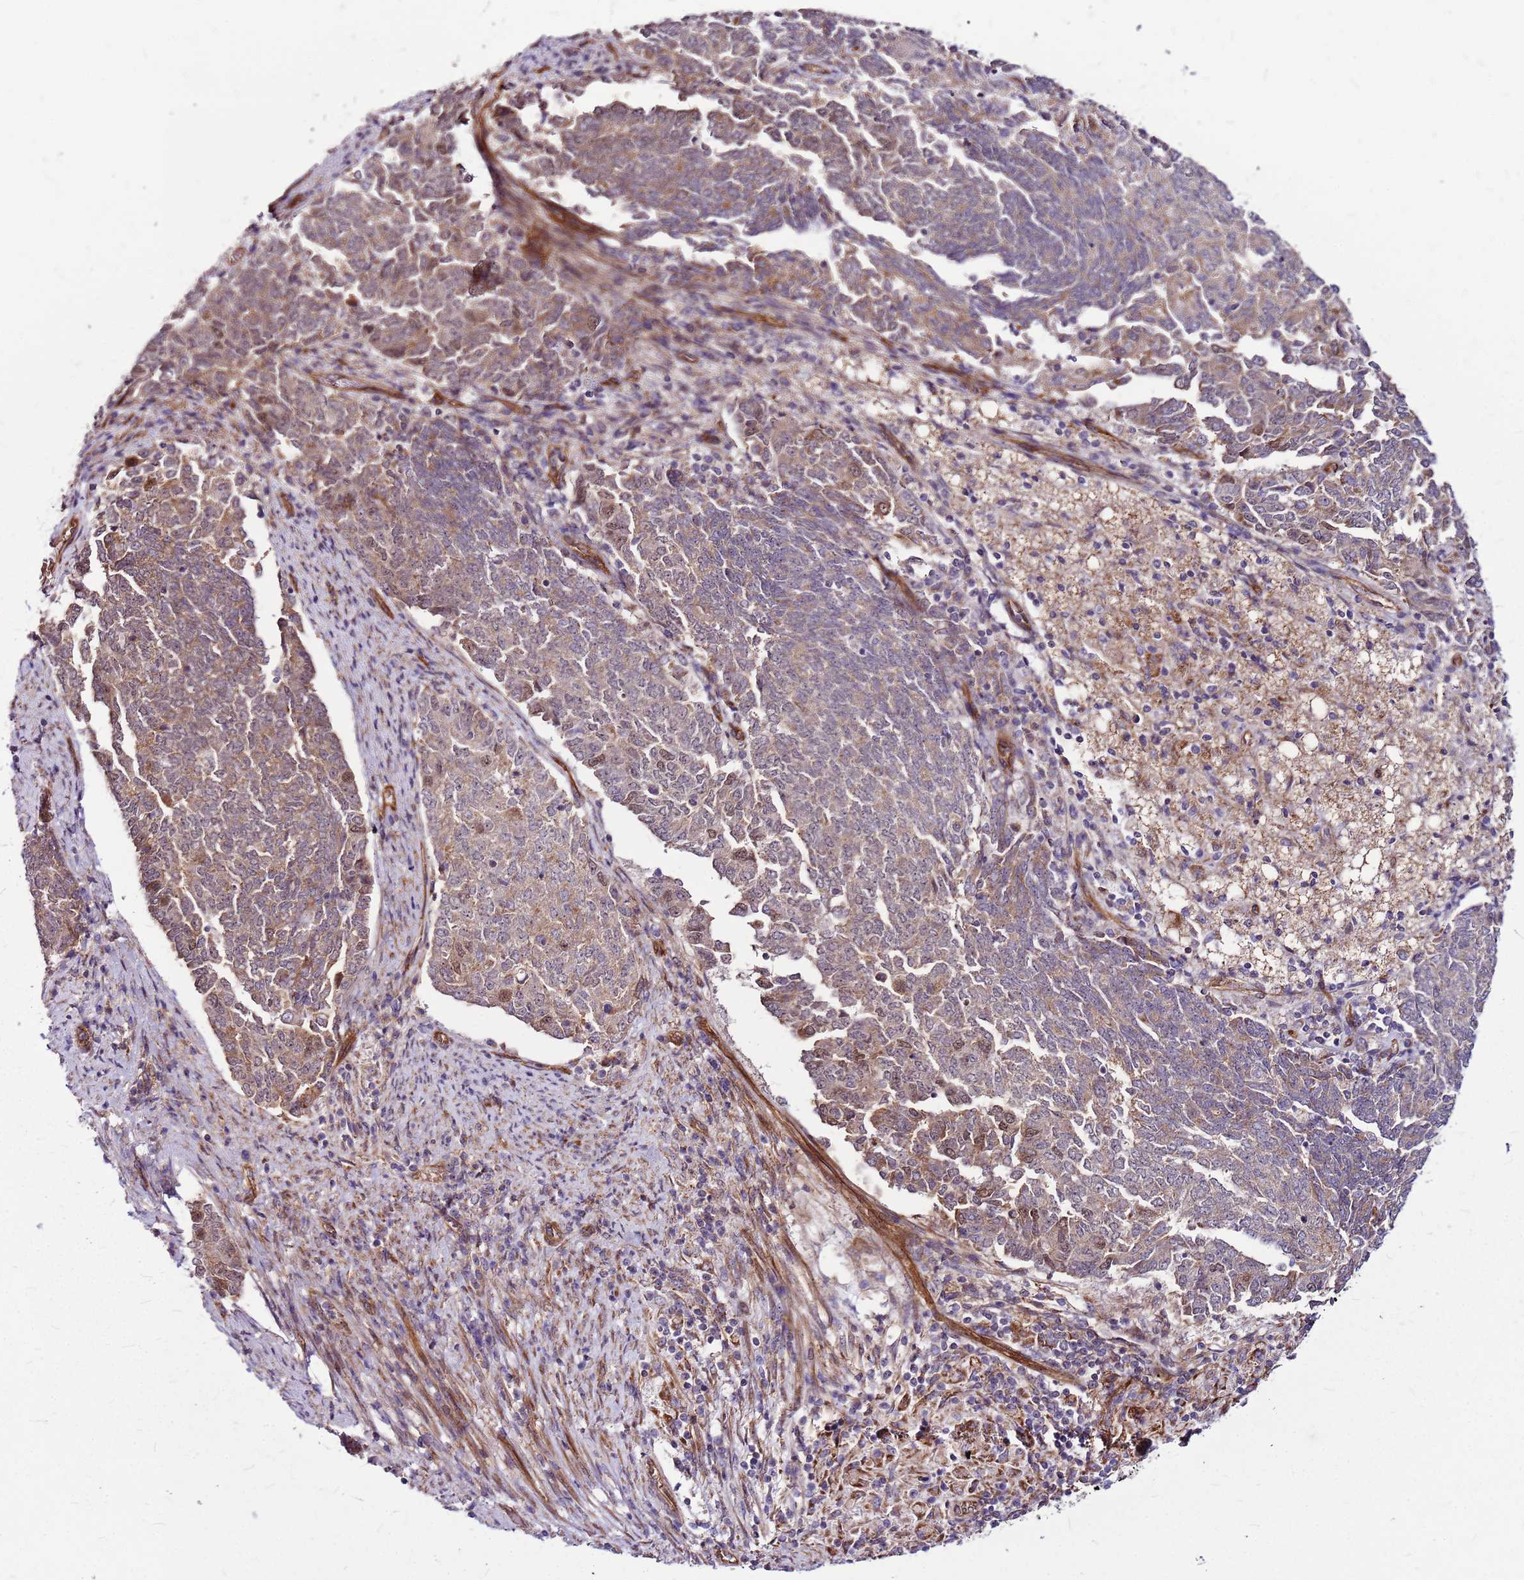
{"staining": {"intensity": "weak", "quantity": ">75%", "location": "cytoplasmic/membranous"}, "tissue": "endometrial cancer", "cell_type": "Tumor cells", "image_type": "cancer", "snomed": [{"axis": "morphology", "description": "Adenocarcinoma, NOS"}, {"axis": "topography", "description": "Endometrium"}], "caption": "Endometrial adenocarcinoma stained with DAB (3,3'-diaminobenzidine) immunohistochemistry shows low levels of weak cytoplasmic/membranous expression in approximately >75% of tumor cells.", "gene": "TOPAZ1", "patient": {"sex": "female", "age": 80}}